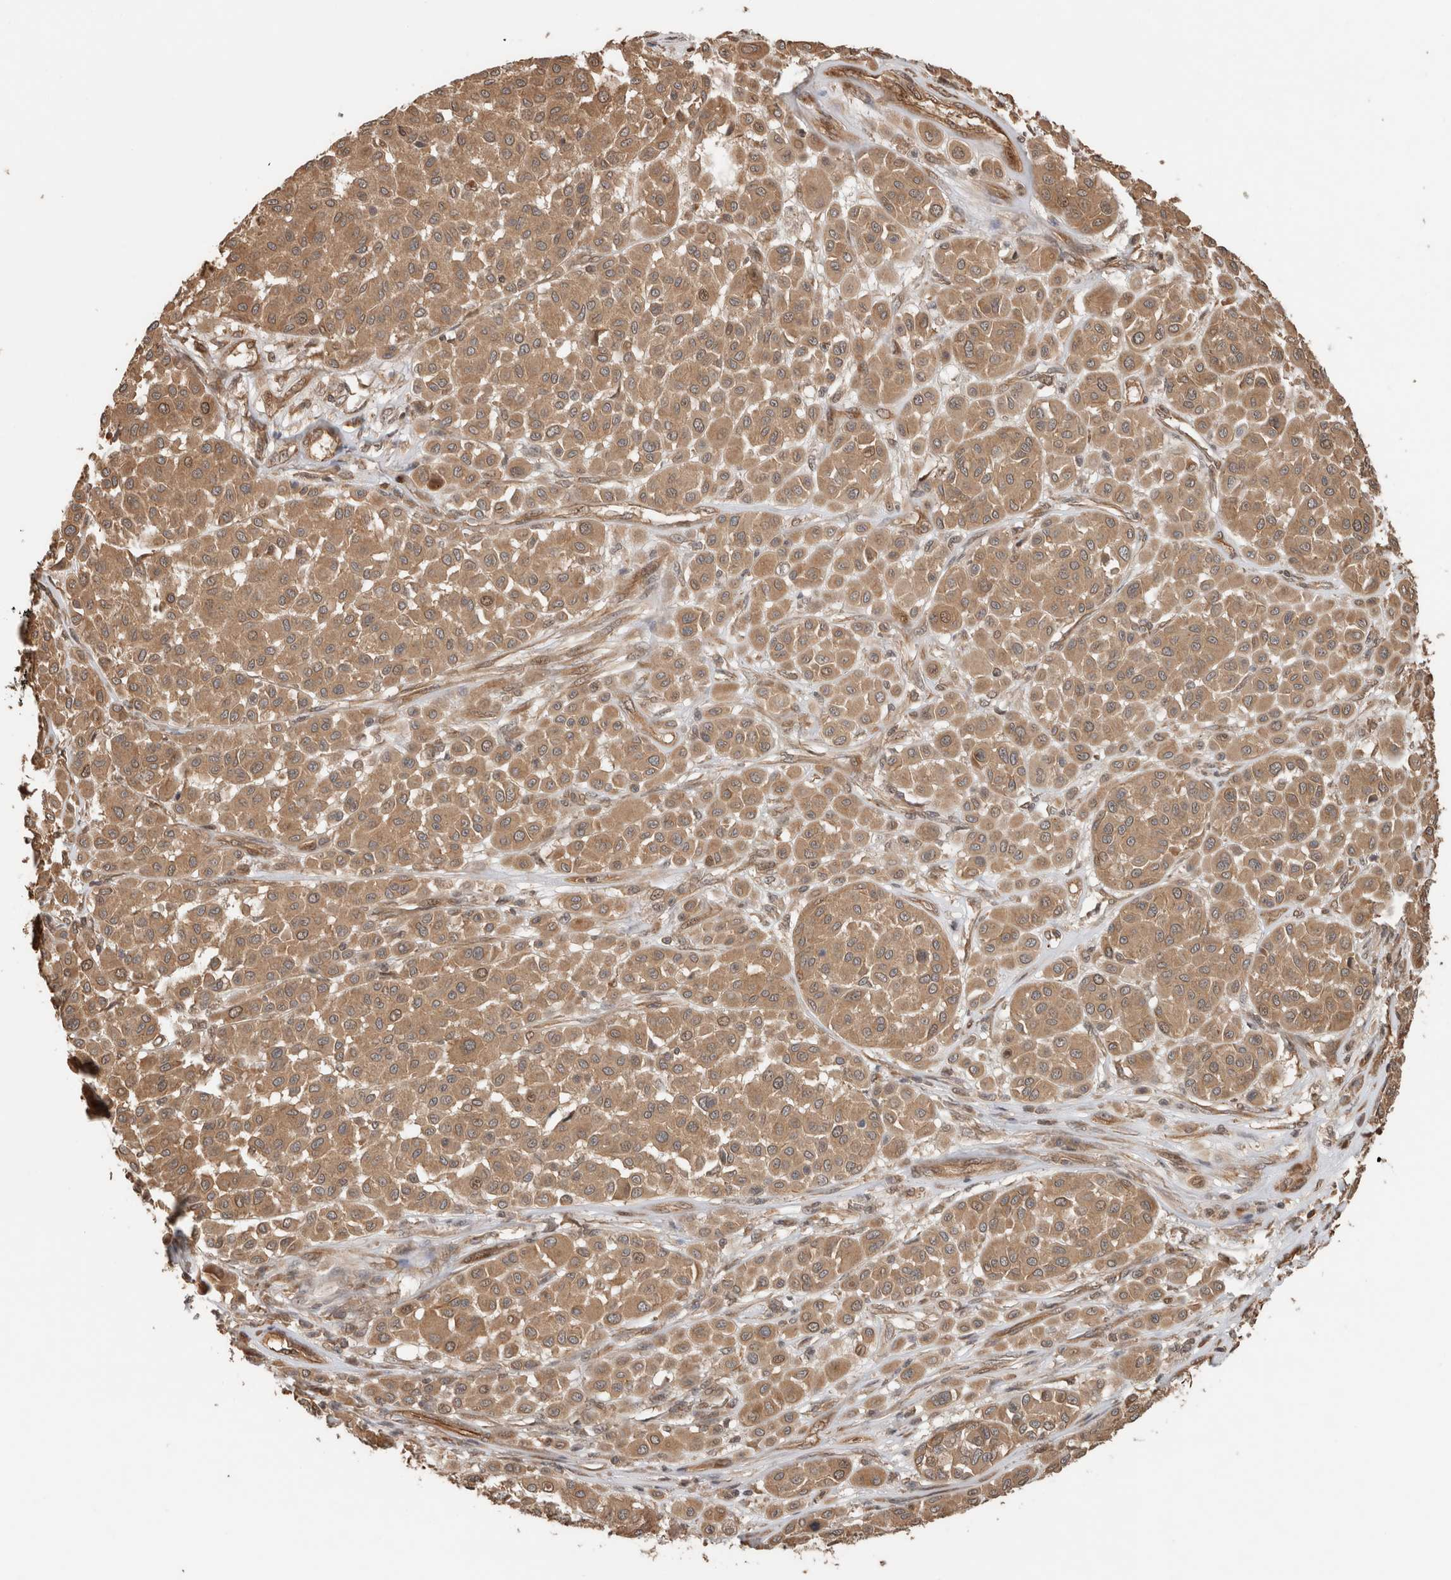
{"staining": {"intensity": "moderate", "quantity": ">75%", "location": "cytoplasmic/membranous"}, "tissue": "melanoma", "cell_type": "Tumor cells", "image_type": "cancer", "snomed": [{"axis": "morphology", "description": "Malignant melanoma, Metastatic site"}, {"axis": "topography", "description": "Soft tissue"}], "caption": "Human melanoma stained for a protein (brown) demonstrates moderate cytoplasmic/membranous positive staining in approximately >75% of tumor cells.", "gene": "OTUD6B", "patient": {"sex": "male", "age": 41}}